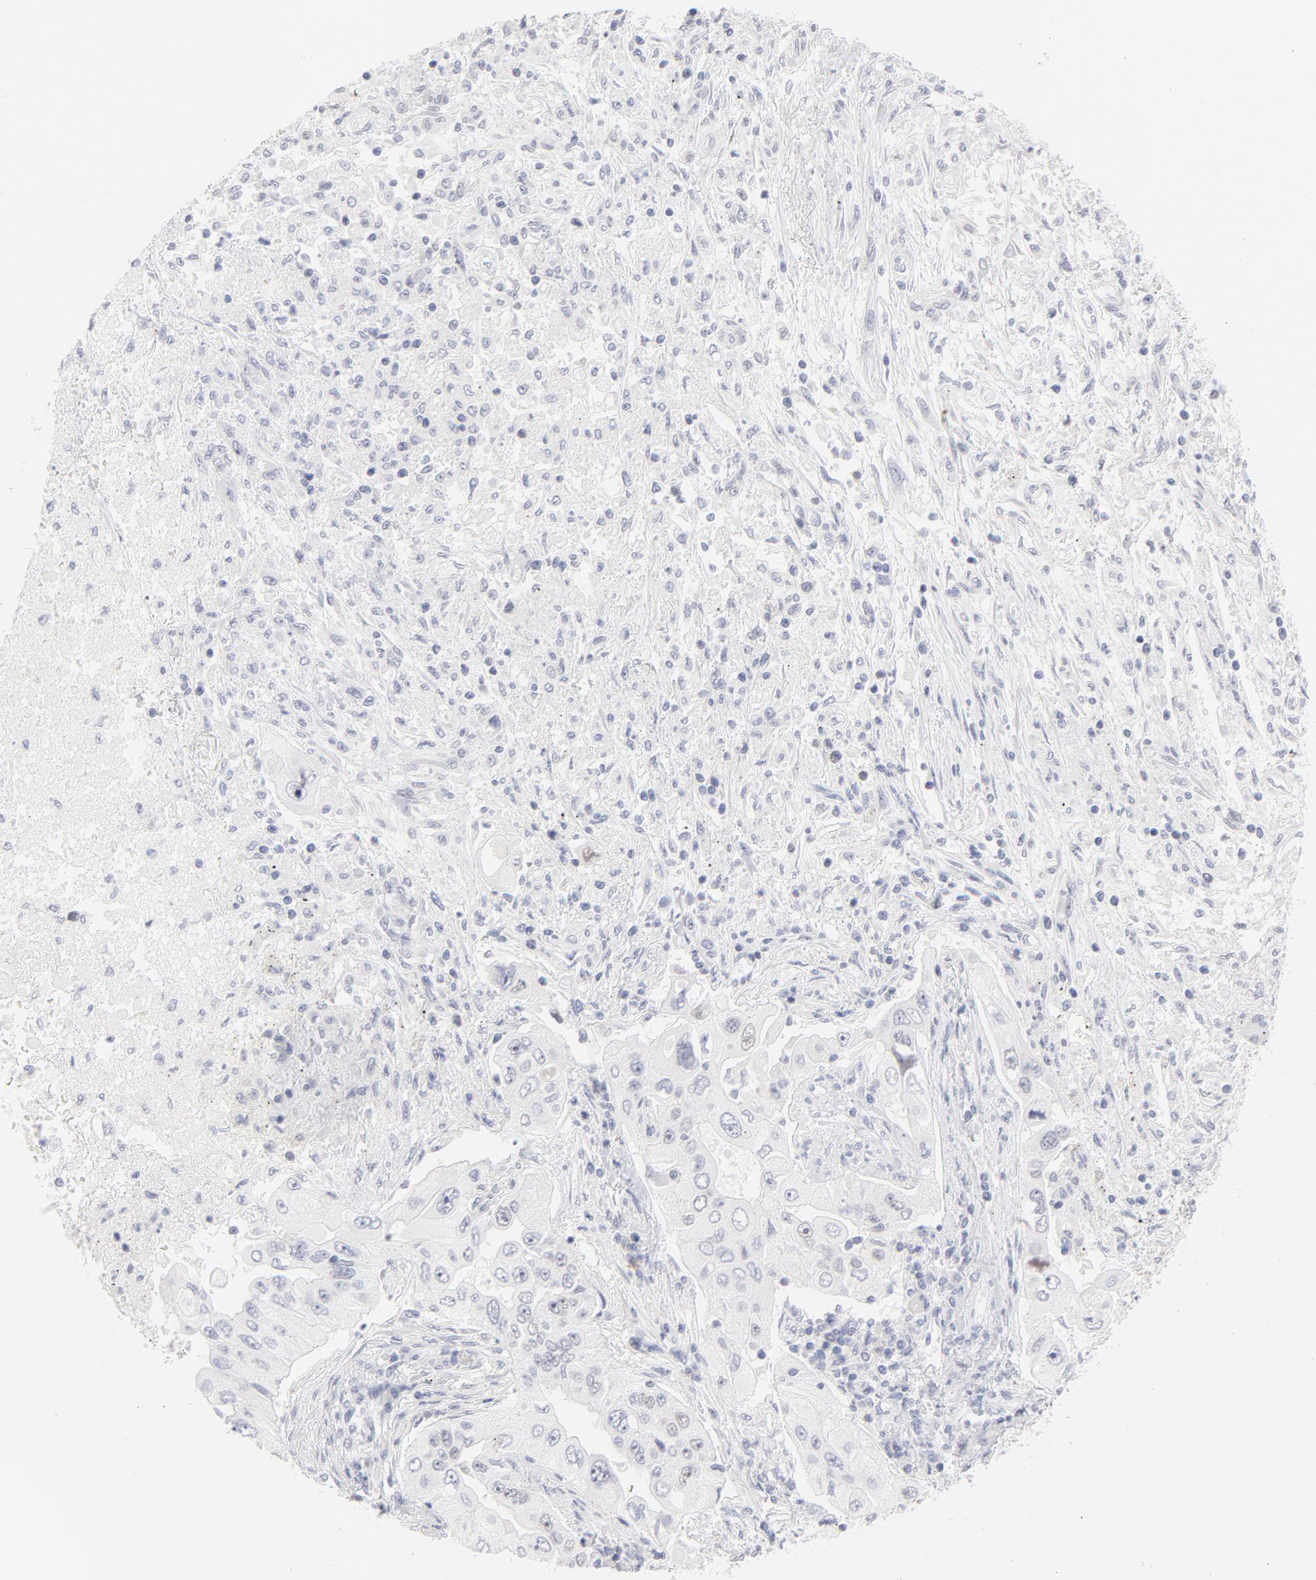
{"staining": {"intensity": "negative", "quantity": "none", "location": "none"}, "tissue": "lung cancer", "cell_type": "Tumor cells", "image_type": "cancer", "snomed": [{"axis": "morphology", "description": "Adenocarcinoma, NOS"}, {"axis": "topography", "description": "Lung"}], "caption": "Lung adenocarcinoma stained for a protein using immunohistochemistry (IHC) displays no expression tumor cells.", "gene": "MCM7", "patient": {"sex": "male", "age": 84}}